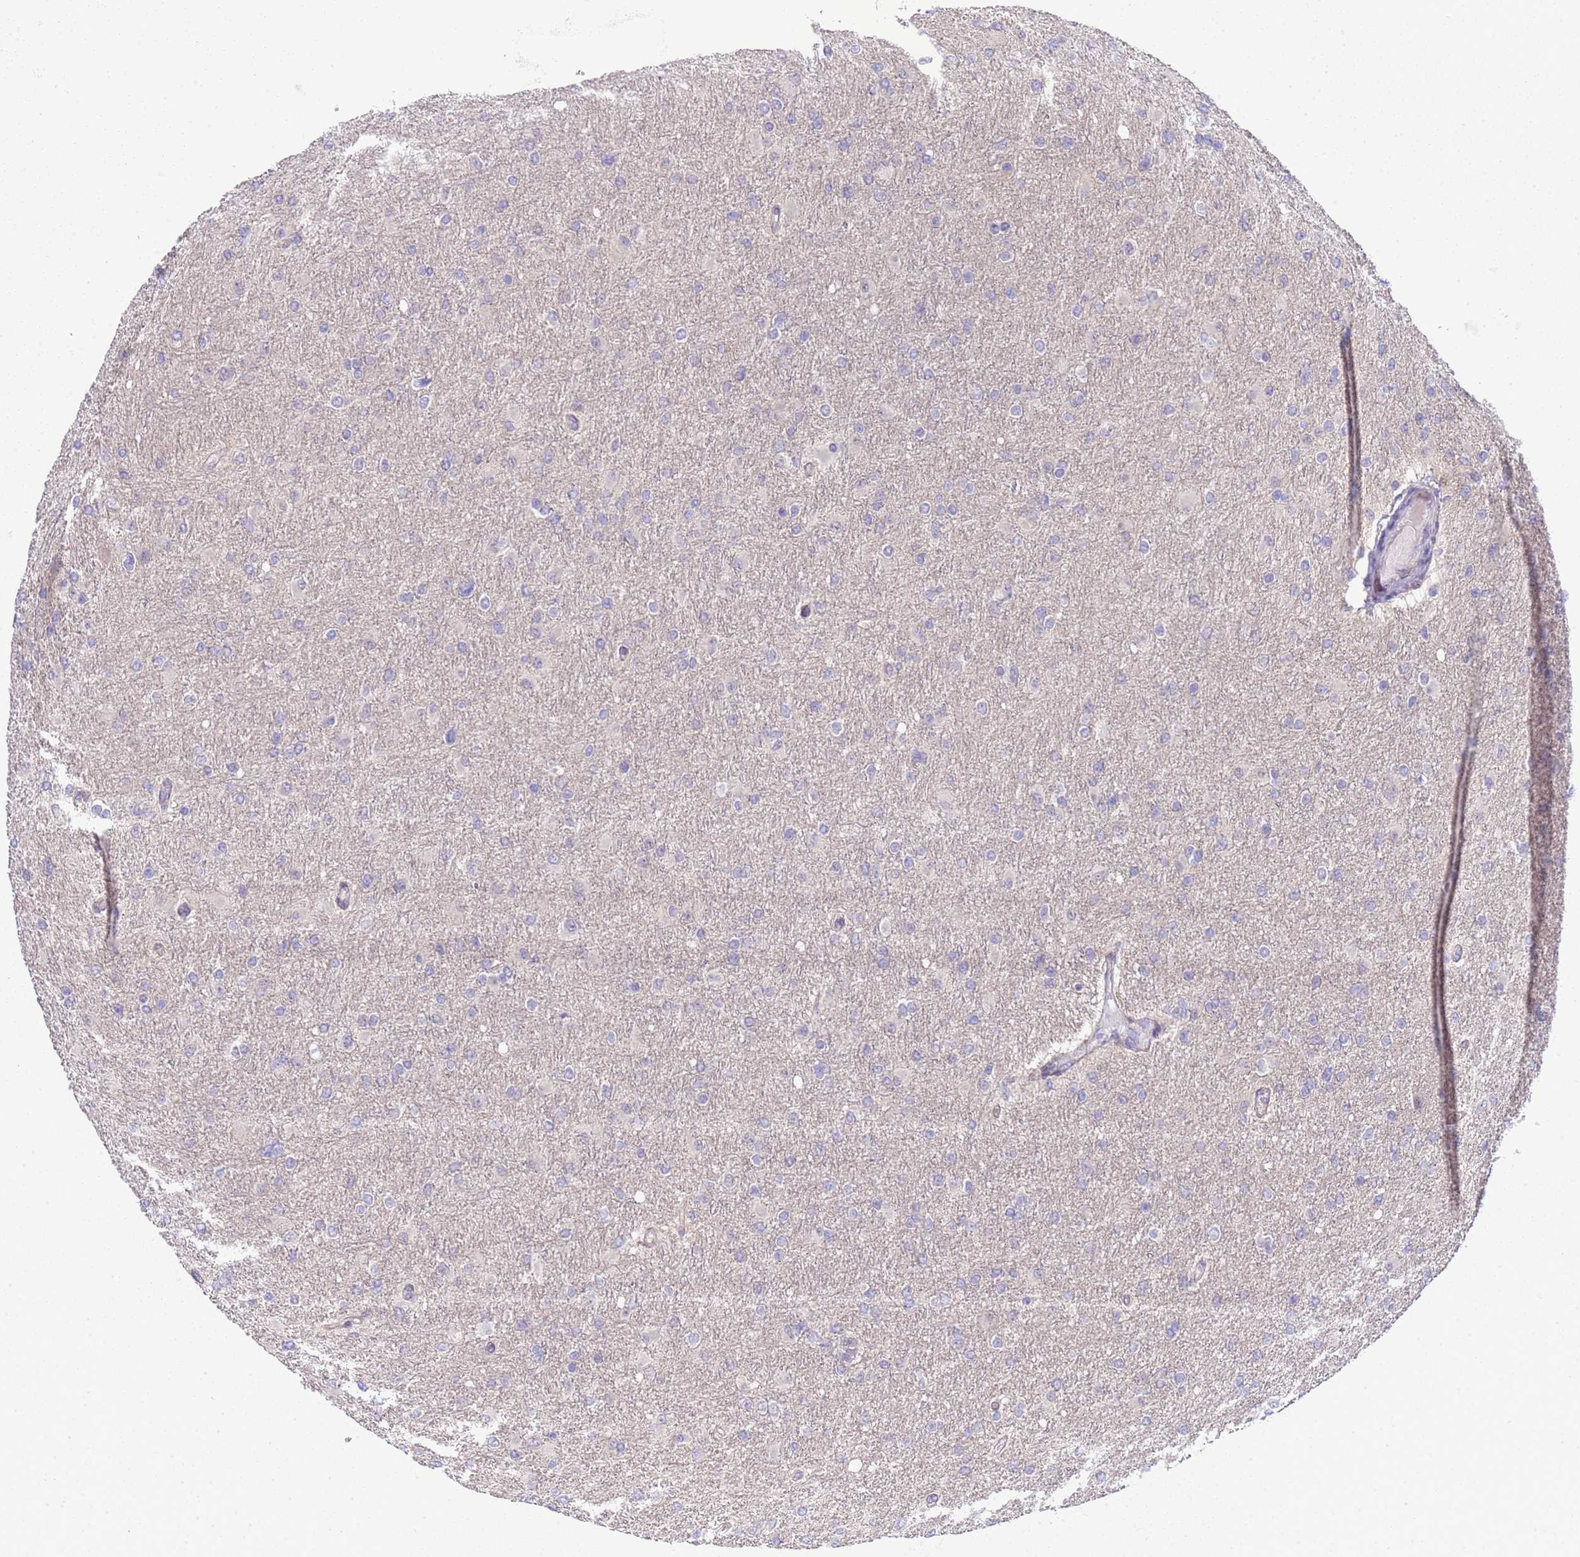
{"staining": {"intensity": "negative", "quantity": "none", "location": "none"}, "tissue": "glioma", "cell_type": "Tumor cells", "image_type": "cancer", "snomed": [{"axis": "morphology", "description": "Glioma, malignant, High grade"}, {"axis": "topography", "description": "Cerebral cortex"}], "caption": "The image demonstrates no significant positivity in tumor cells of glioma.", "gene": "TRMT10A", "patient": {"sex": "female", "age": 36}}